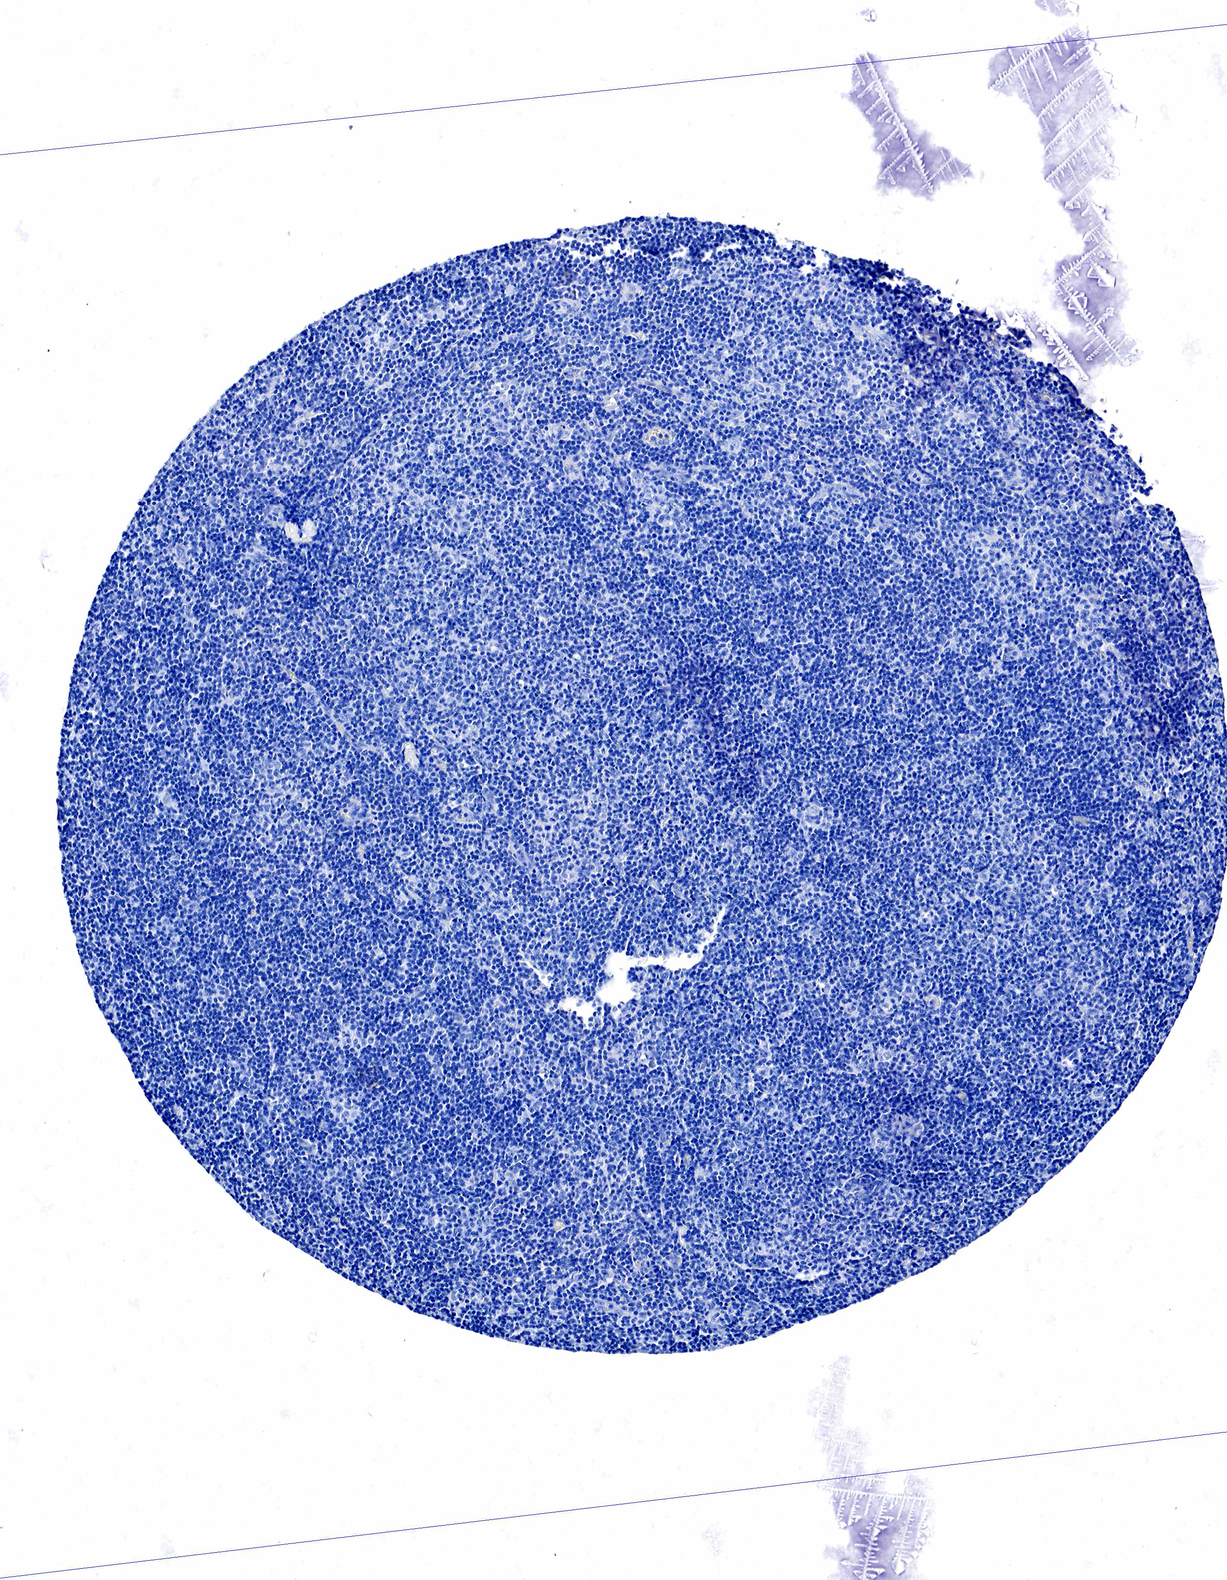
{"staining": {"intensity": "negative", "quantity": "none", "location": "none"}, "tissue": "lymphoma", "cell_type": "Tumor cells", "image_type": "cancer", "snomed": [{"axis": "morphology", "description": "Malignant lymphoma, non-Hodgkin's type, Low grade"}, {"axis": "topography", "description": "Lymph node"}], "caption": "IHC of human lymphoma displays no positivity in tumor cells.", "gene": "ACP3", "patient": {"sex": "male", "age": 49}}